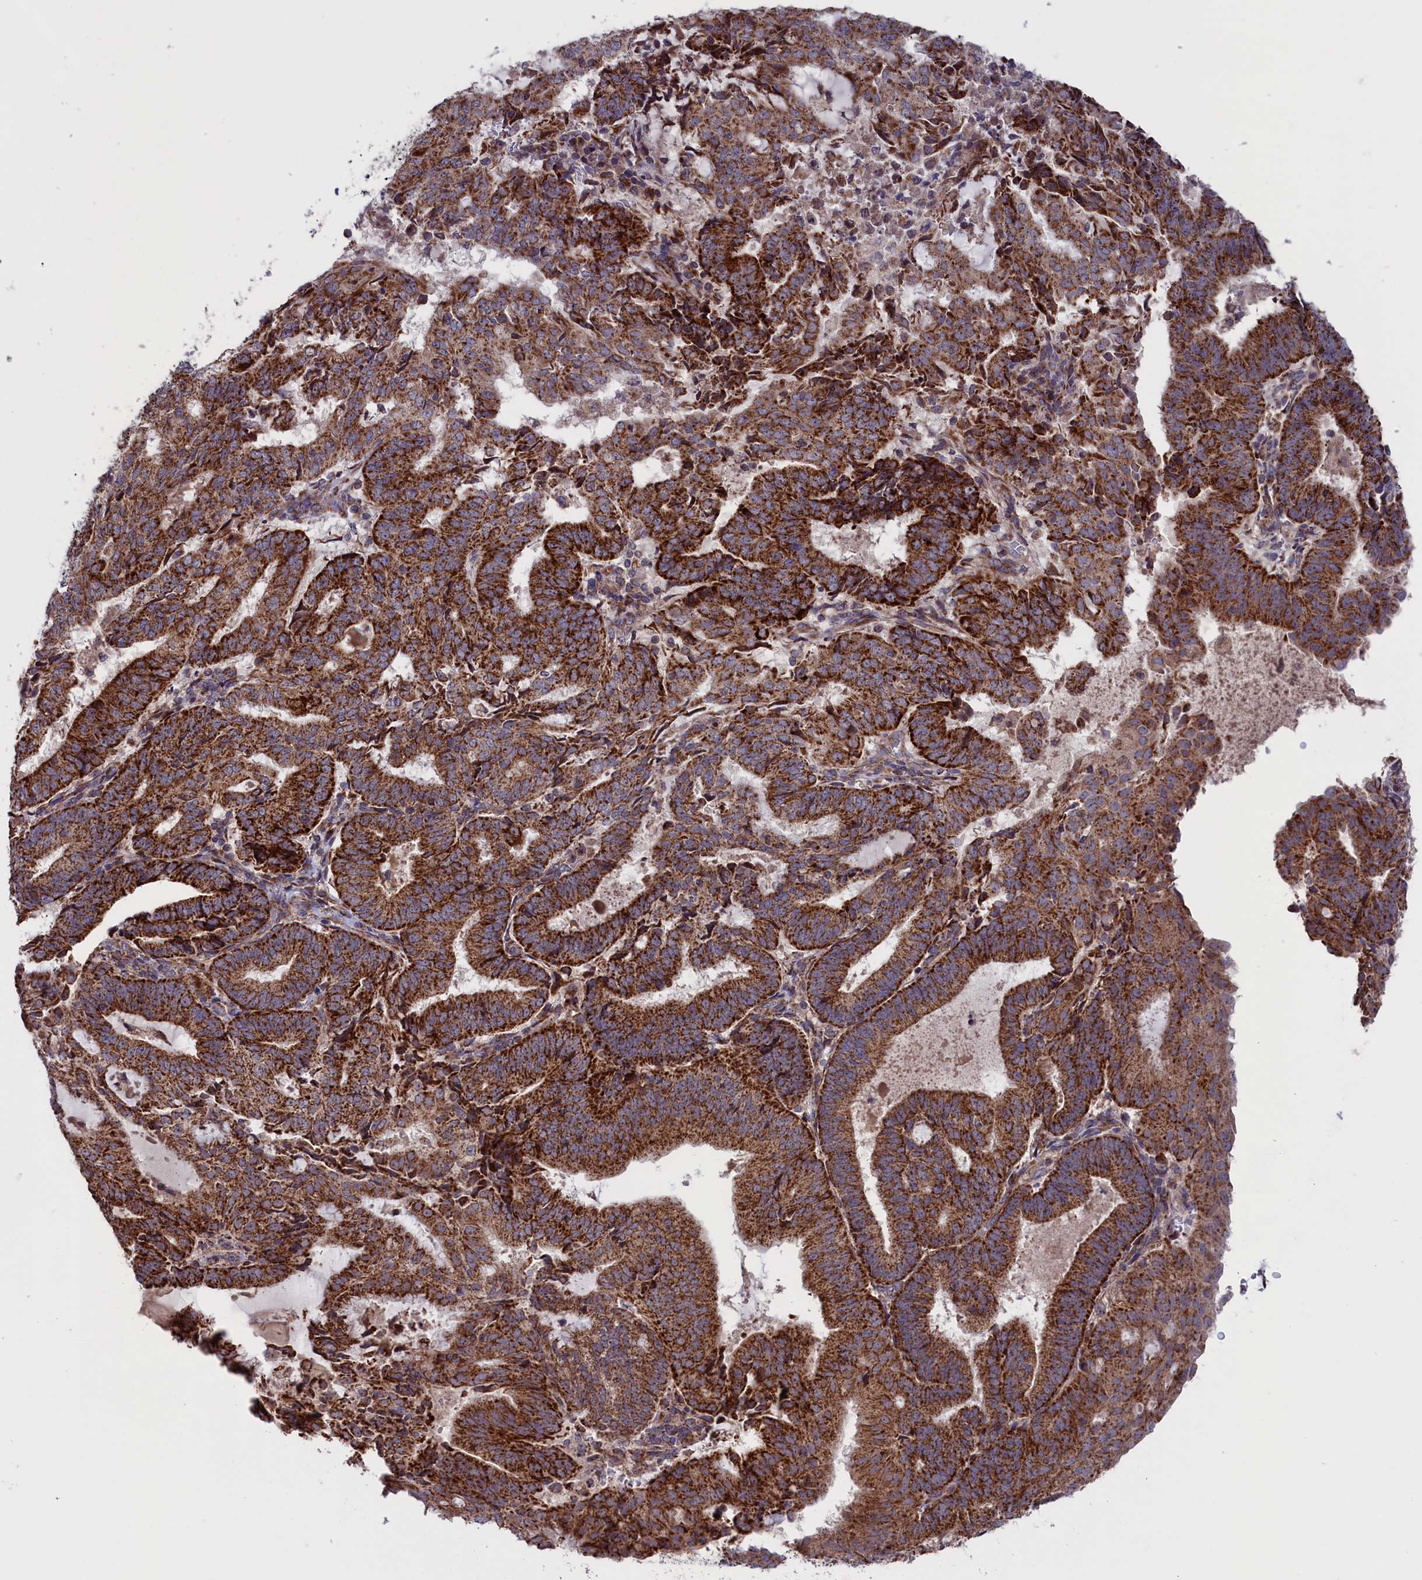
{"staining": {"intensity": "strong", "quantity": ">75%", "location": "cytoplasmic/membranous"}, "tissue": "endometrial cancer", "cell_type": "Tumor cells", "image_type": "cancer", "snomed": [{"axis": "morphology", "description": "Adenocarcinoma, NOS"}, {"axis": "topography", "description": "Endometrium"}], "caption": "Brown immunohistochemical staining in human endometrial cancer (adenocarcinoma) demonstrates strong cytoplasmic/membranous staining in about >75% of tumor cells.", "gene": "TIMM44", "patient": {"sex": "female", "age": 70}}